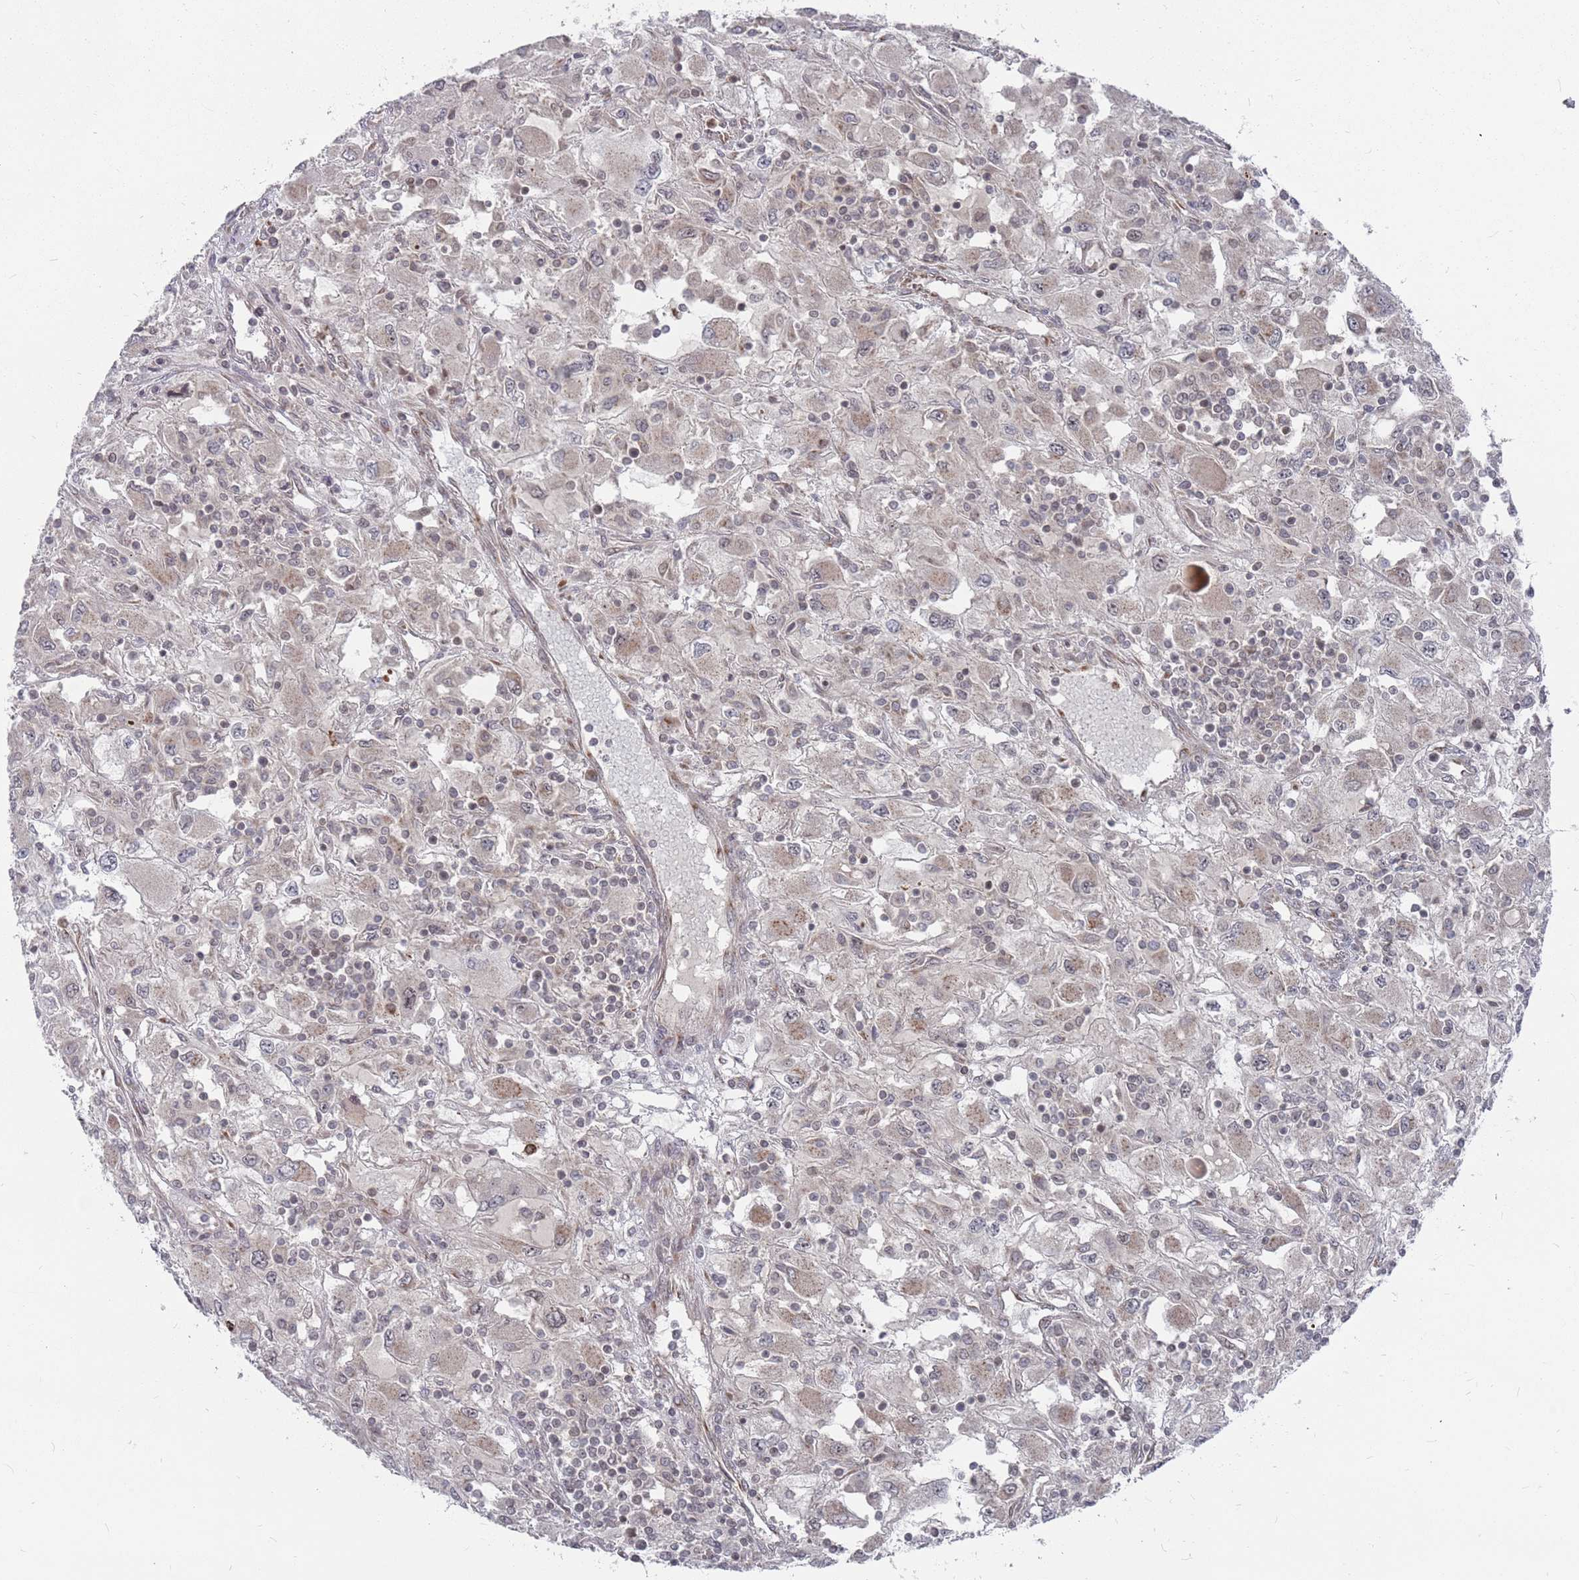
{"staining": {"intensity": "weak", "quantity": "<25%", "location": "cytoplasmic/membranous"}, "tissue": "renal cancer", "cell_type": "Tumor cells", "image_type": "cancer", "snomed": [{"axis": "morphology", "description": "Adenocarcinoma, NOS"}, {"axis": "topography", "description": "Kidney"}], "caption": "Tumor cells are negative for brown protein staining in renal adenocarcinoma.", "gene": "FMO4", "patient": {"sex": "female", "age": 67}}